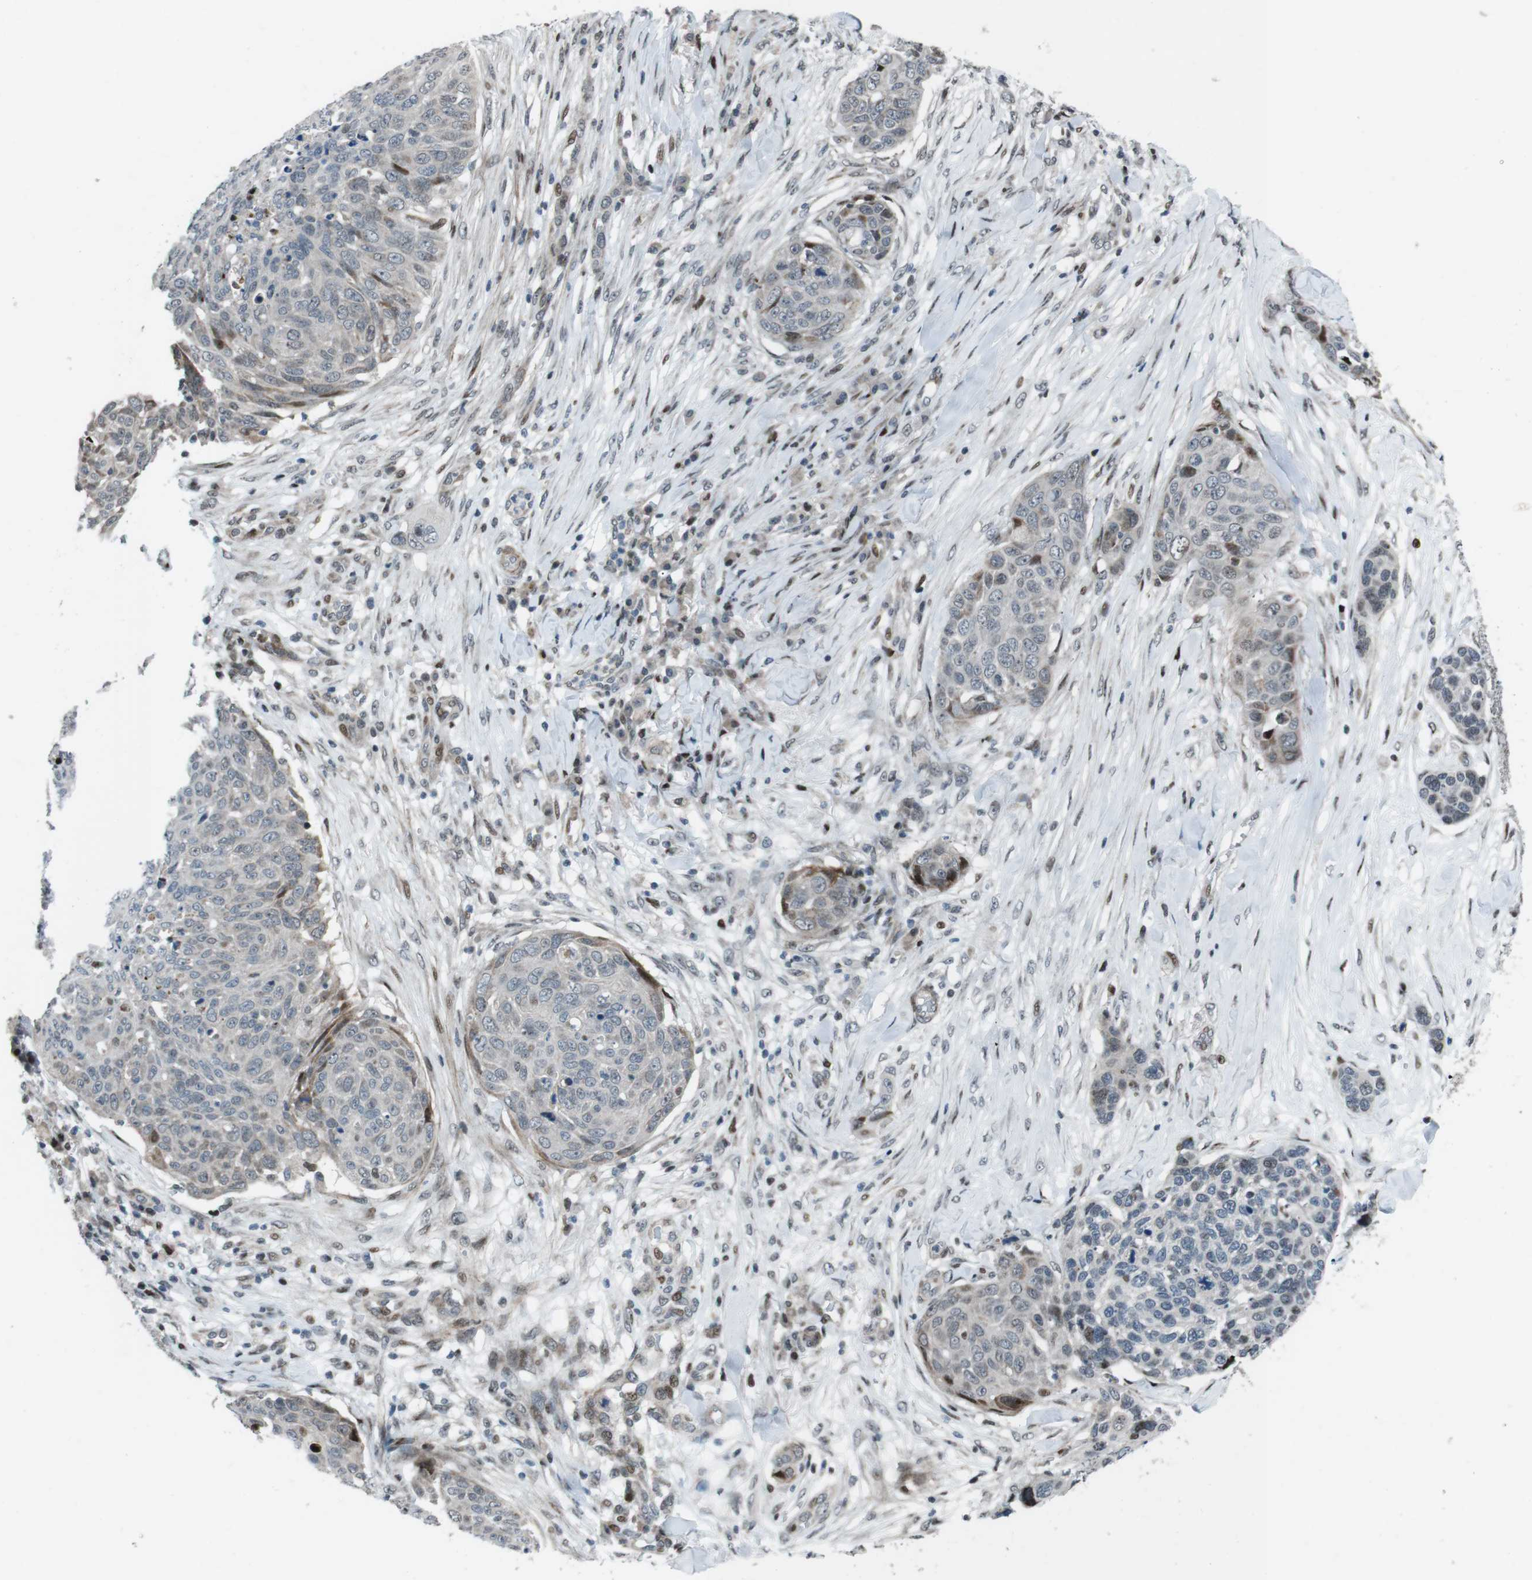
{"staining": {"intensity": "weak", "quantity": "<25%", "location": "cytoplasmic/membranous,nuclear"}, "tissue": "skin cancer", "cell_type": "Tumor cells", "image_type": "cancer", "snomed": [{"axis": "morphology", "description": "Squamous cell carcinoma in situ, NOS"}, {"axis": "morphology", "description": "Squamous cell carcinoma, NOS"}, {"axis": "topography", "description": "Skin"}], "caption": "This photomicrograph is of skin cancer stained with immunohistochemistry (IHC) to label a protein in brown with the nuclei are counter-stained blue. There is no expression in tumor cells.", "gene": "PBRM1", "patient": {"sex": "male", "age": 93}}